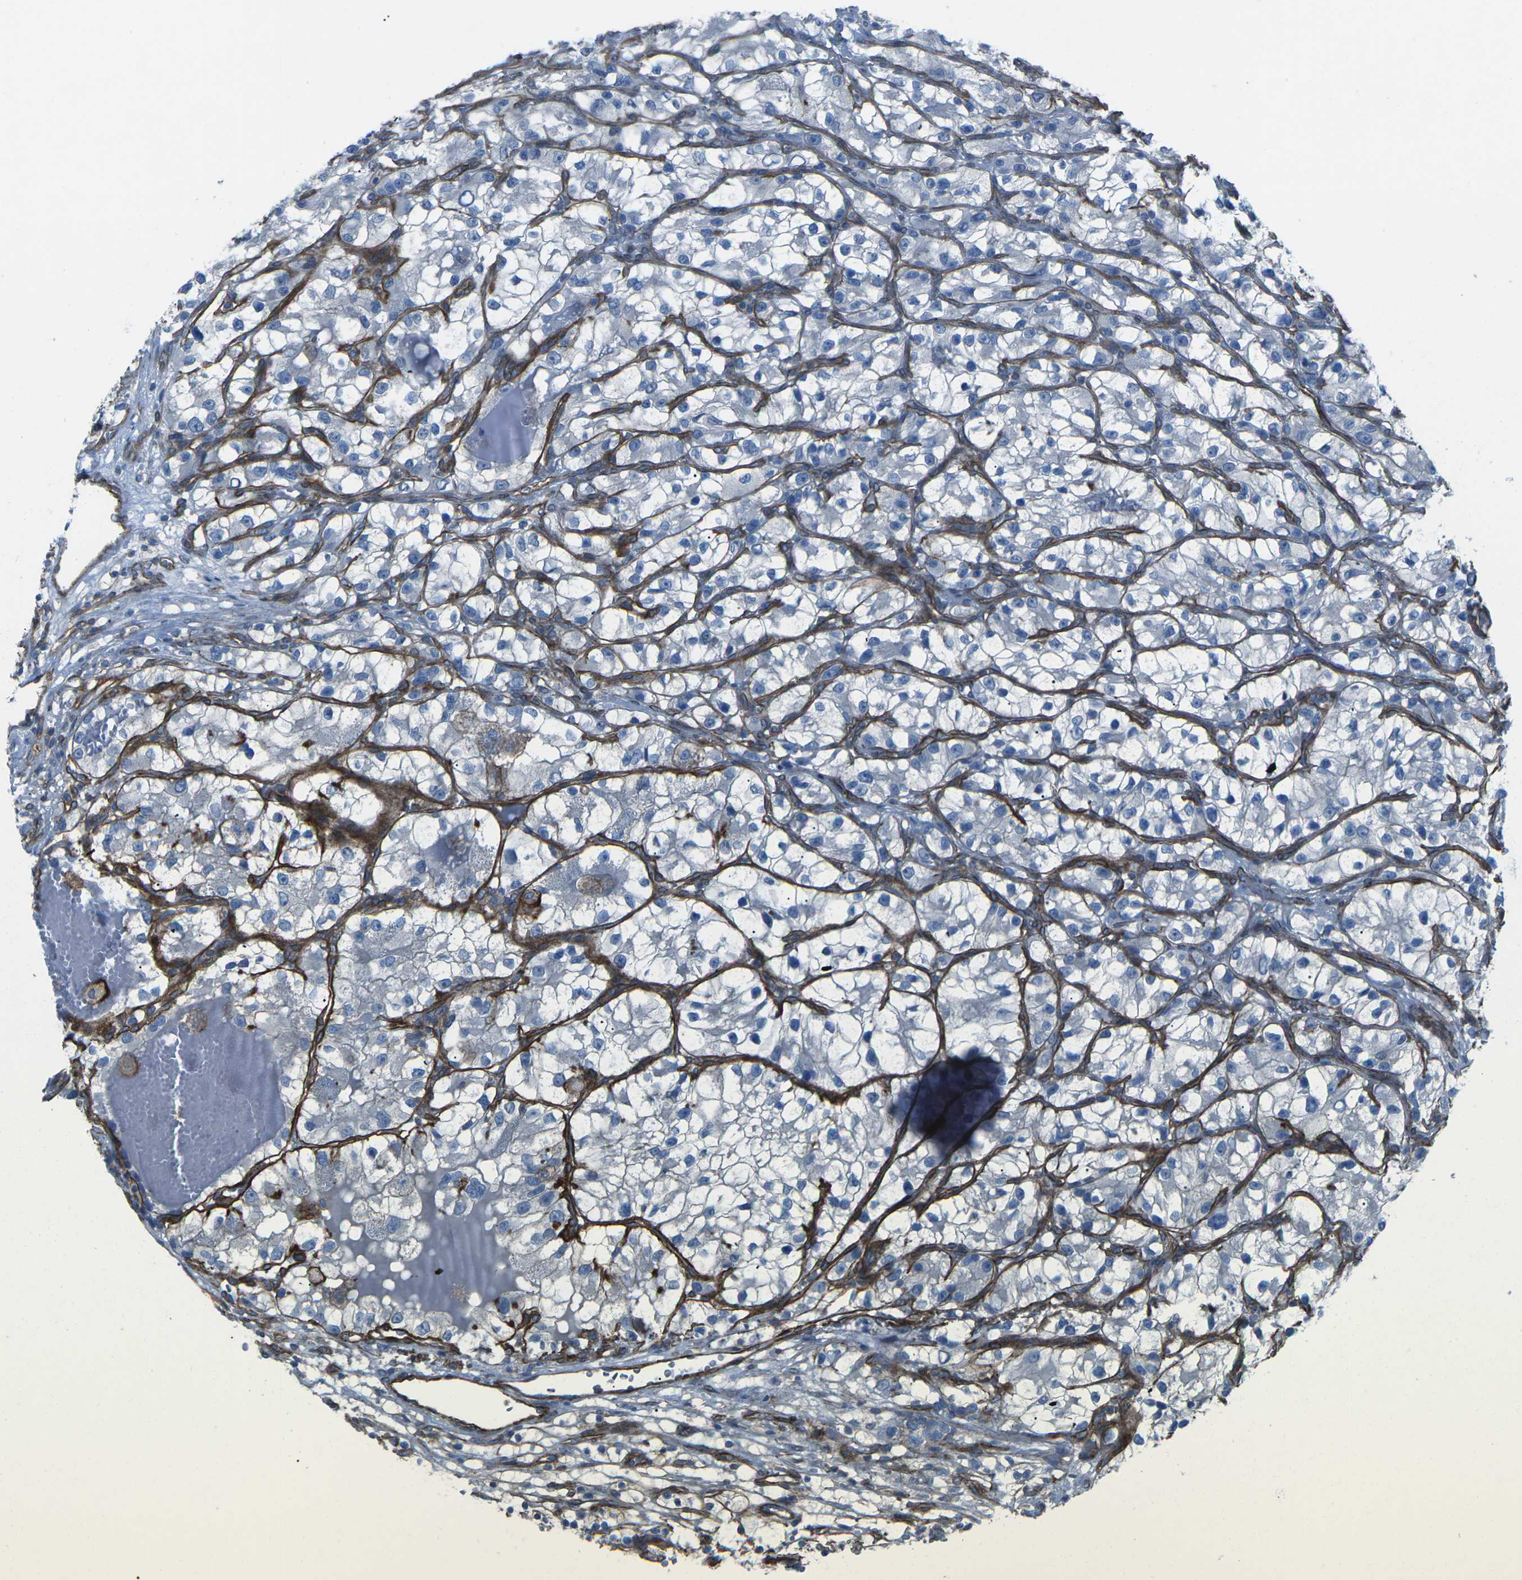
{"staining": {"intensity": "negative", "quantity": "none", "location": "none"}, "tissue": "renal cancer", "cell_type": "Tumor cells", "image_type": "cancer", "snomed": [{"axis": "morphology", "description": "Adenocarcinoma, NOS"}, {"axis": "topography", "description": "Kidney"}], "caption": "DAB (3,3'-diaminobenzidine) immunohistochemical staining of human adenocarcinoma (renal) displays no significant expression in tumor cells.", "gene": "UTRN", "patient": {"sex": "female", "age": 57}}